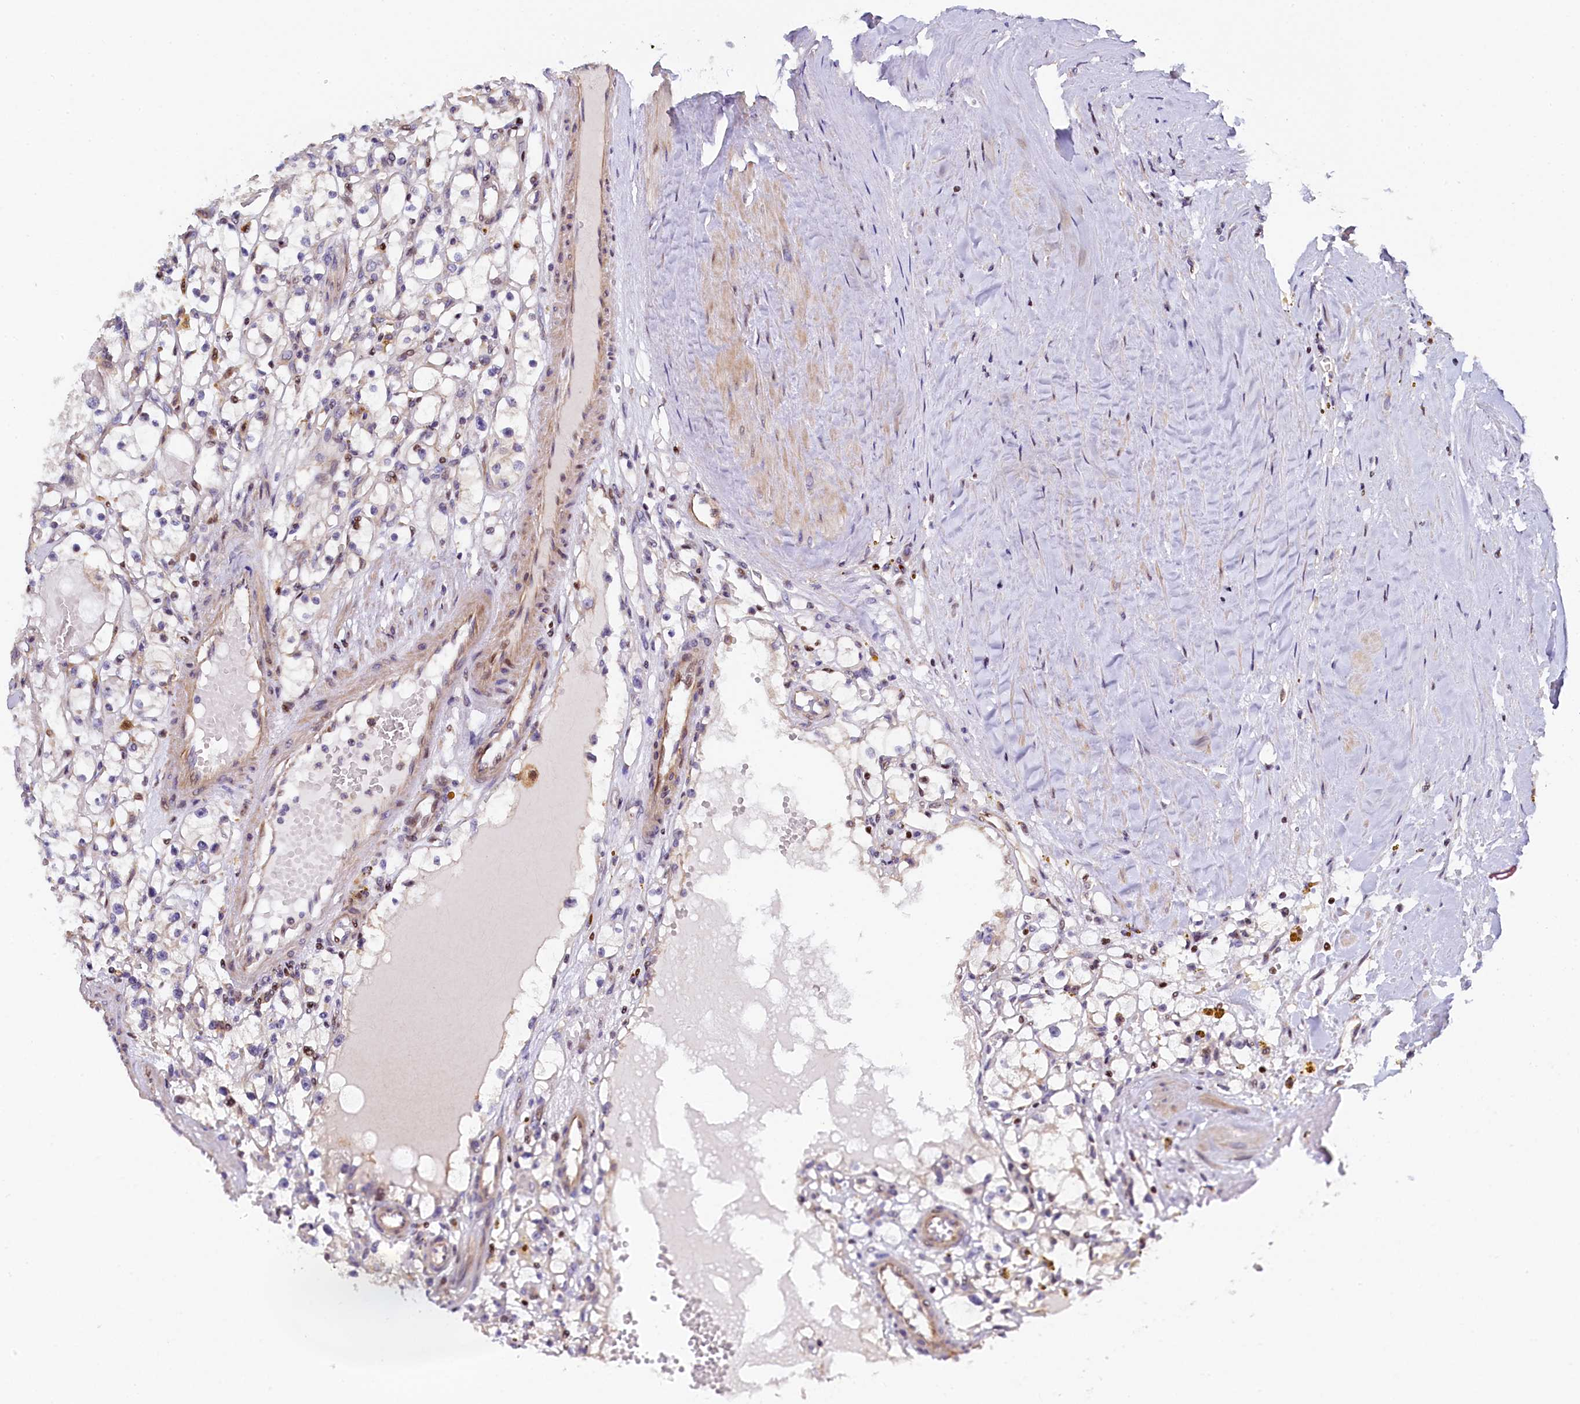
{"staining": {"intensity": "negative", "quantity": "none", "location": "none"}, "tissue": "renal cancer", "cell_type": "Tumor cells", "image_type": "cancer", "snomed": [{"axis": "morphology", "description": "Adenocarcinoma, NOS"}, {"axis": "topography", "description": "Kidney"}], "caption": "There is no significant expression in tumor cells of adenocarcinoma (renal).", "gene": "TGDS", "patient": {"sex": "male", "age": 56}}